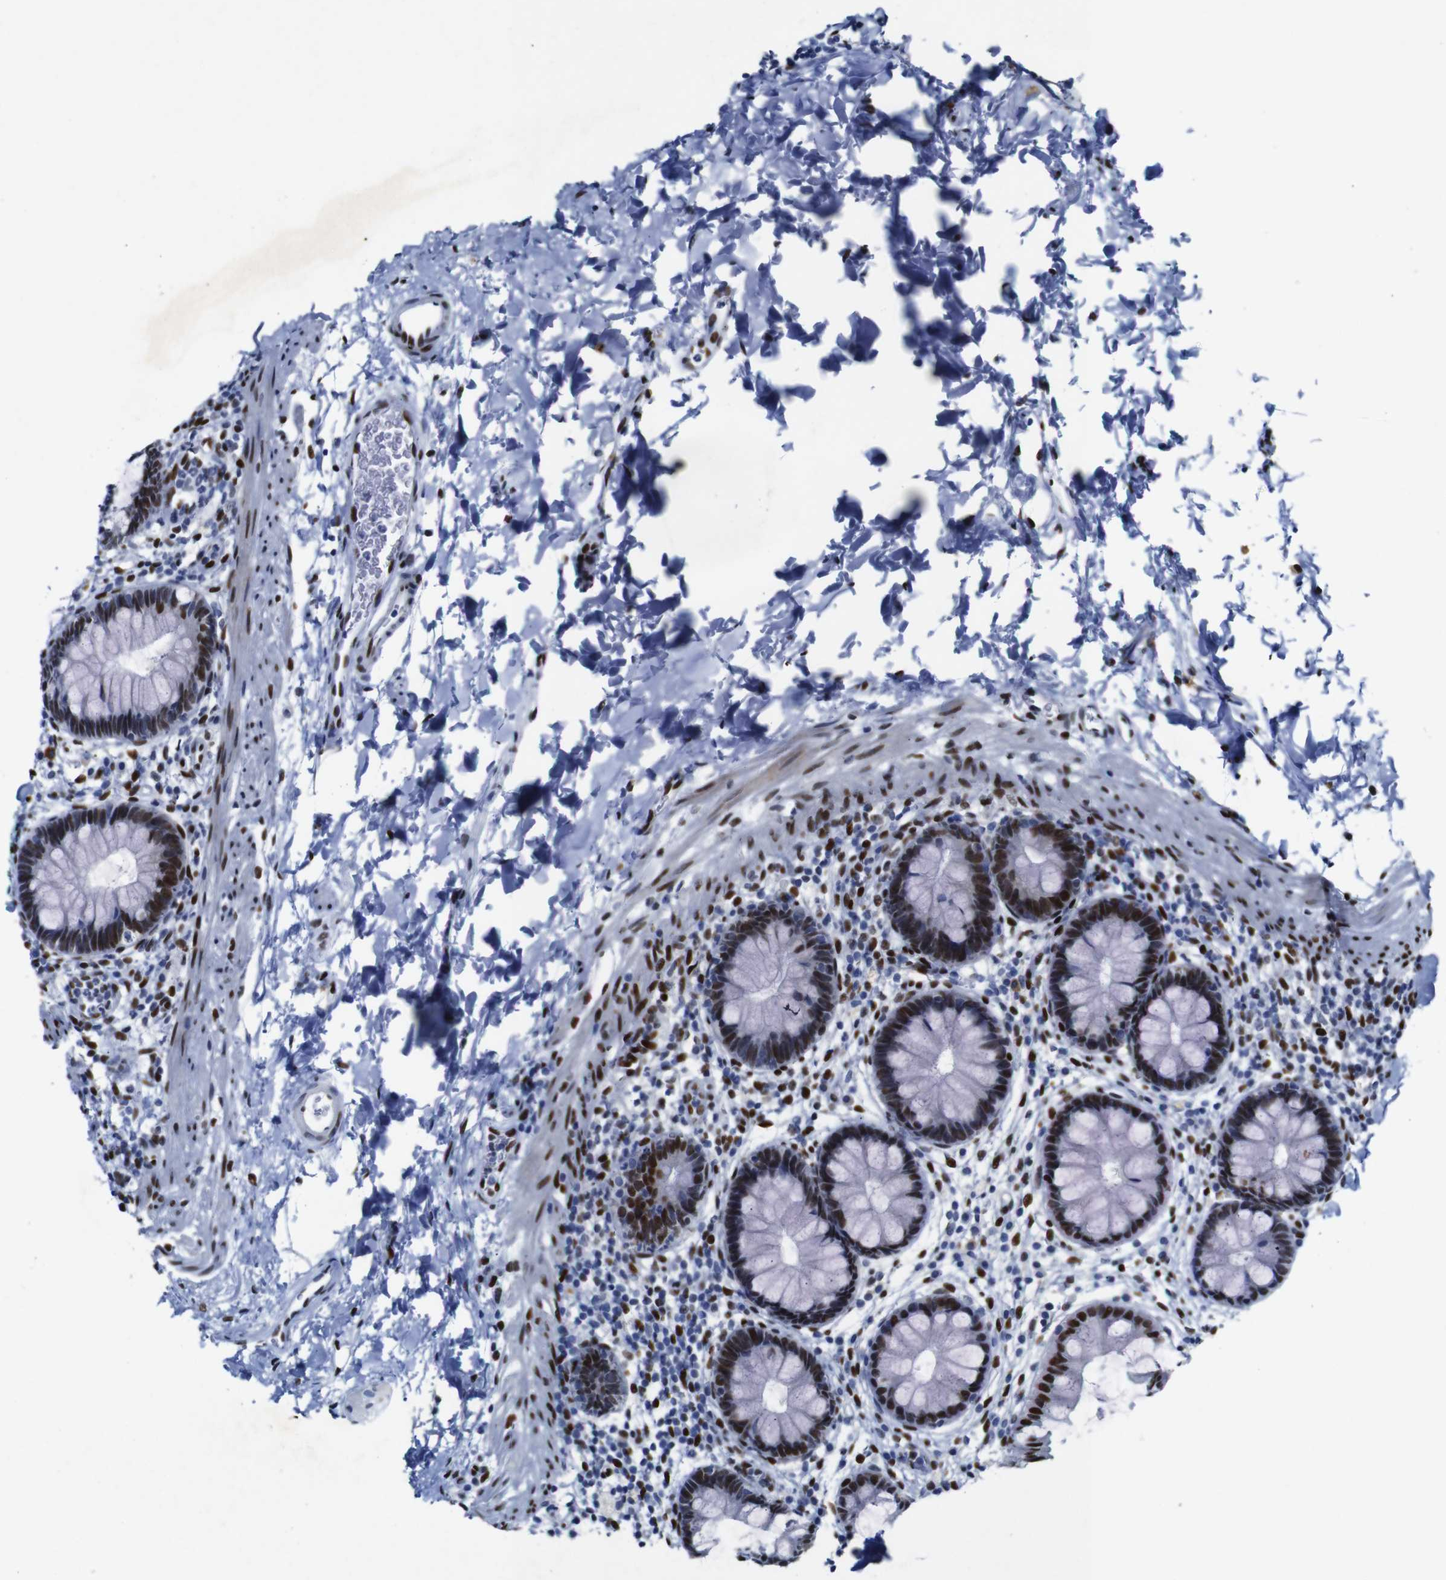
{"staining": {"intensity": "strong", "quantity": "25%-75%", "location": "nuclear"}, "tissue": "rectum", "cell_type": "Glandular cells", "image_type": "normal", "snomed": [{"axis": "morphology", "description": "Normal tissue, NOS"}, {"axis": "topography", "description": "Rectum"}], "caption": "Immunohistochemistry micrograph of benign human rectum stained for a protein (brown), which reveals high levels of strong nuclear positivity in approximately 25%-75% of glandular cells.", "gene": "FOSL2", "patient": {"sex": "female", "age": 24}}